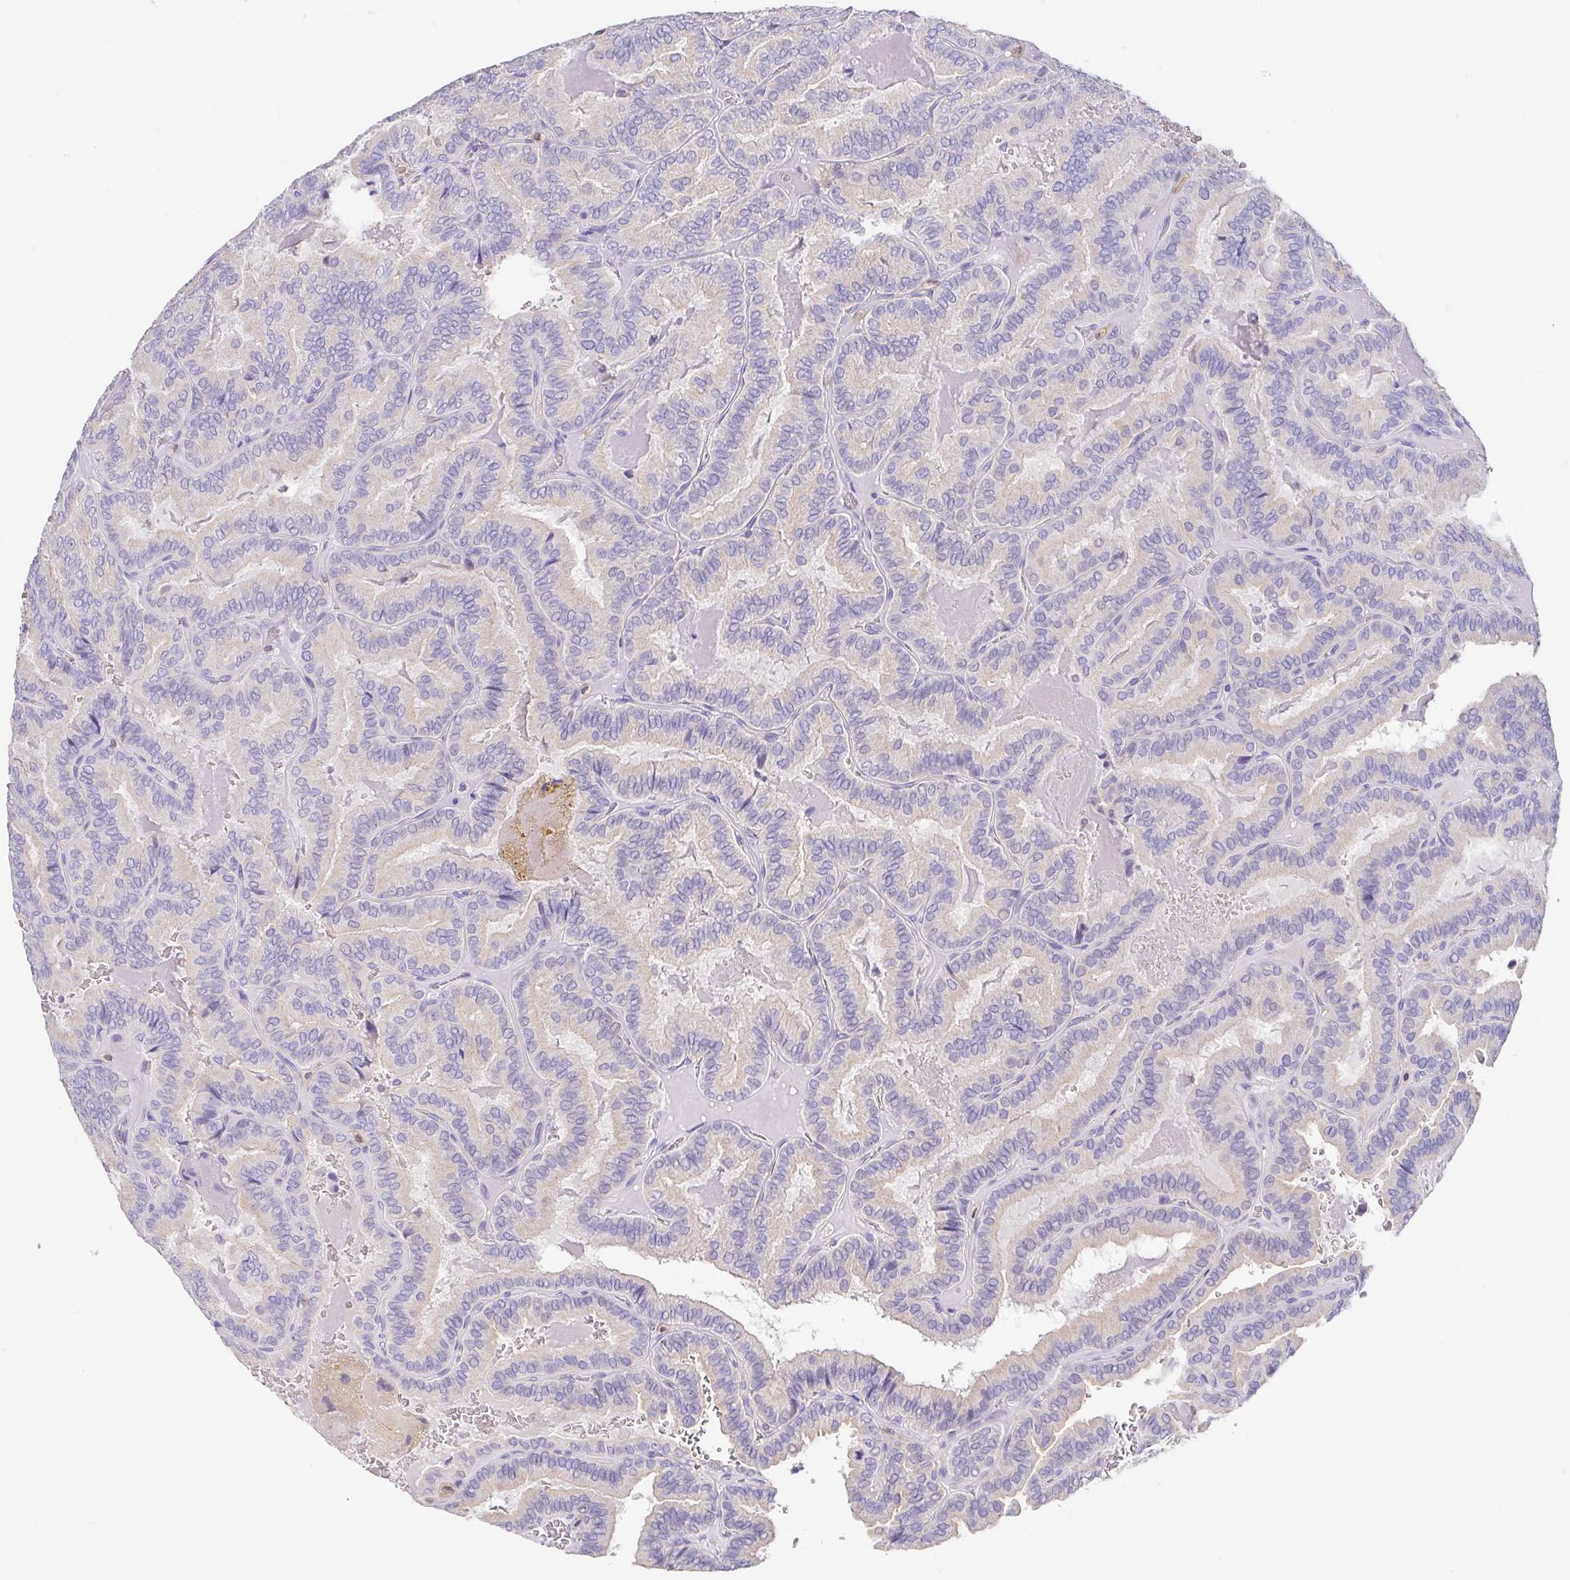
{"staining": {"intensity": "negative", "quantity": "none", "location": "none"}, "tissue": "thyroid cancer", "cell_type": "Tumor cells", "image_type": "cancer", "snomed": [{"axis": "morphology", "description": "Papillary adenocarcinoma, NOS"}, {"axis": "topography", "description": "Thyroid gland"}], "caption": "An image of human papillary adenocarcinoma (thyroid) is negative for staining in tumor cells.", "gene": "FABP3", "patient": {"sex": "female", "age": 75}}